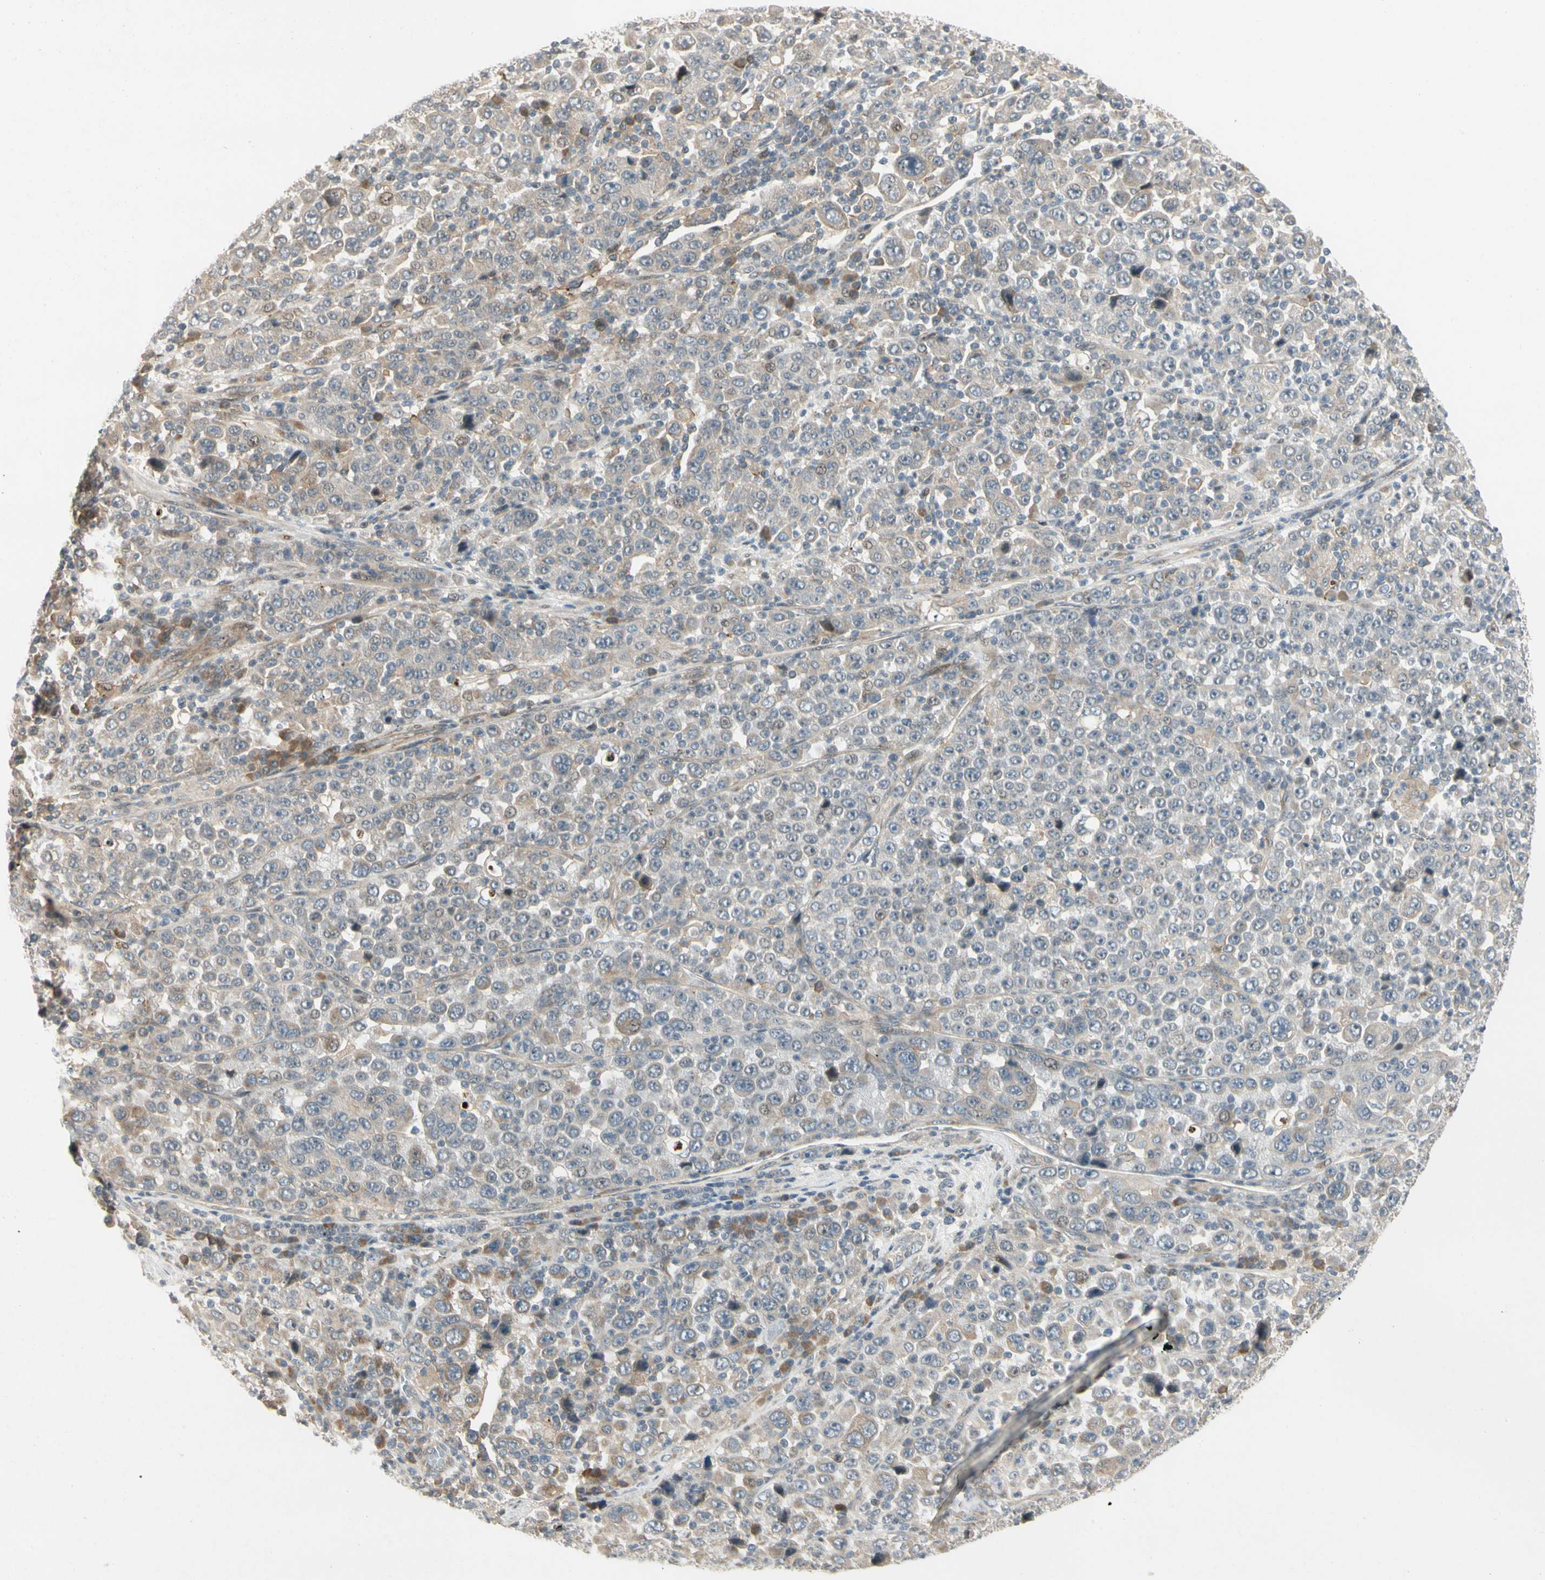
{"staining": {"intensity": "moderate", "quantity": "<25%", "location": "cytoplasmic/membranous"}, "tissue": "stomach cancer", "cell_type": "Tumor cells", "image_type": "cancer", "snomed": [{"axis": "morphology", "description": "Normal tissue, NOS"}, {"axis": "morphology", "description": "Adenocarcinoma, NOS"}, {"axis": "topography", "description": "Stomach, upper"}, {"axis": "topography", "description": "Stomach"}], "caption": "The micrograph demonstrates a brown stain indicating the presence of a protein in the cytoplasmic/membranous of tumor cells in stomach cancer (adenocarcinoma). (brown staining indicates protein expression, while blue staining denotes nuclei).", "gene": "FNDC3B", "patient": {"sex": "male", "age": 59}}